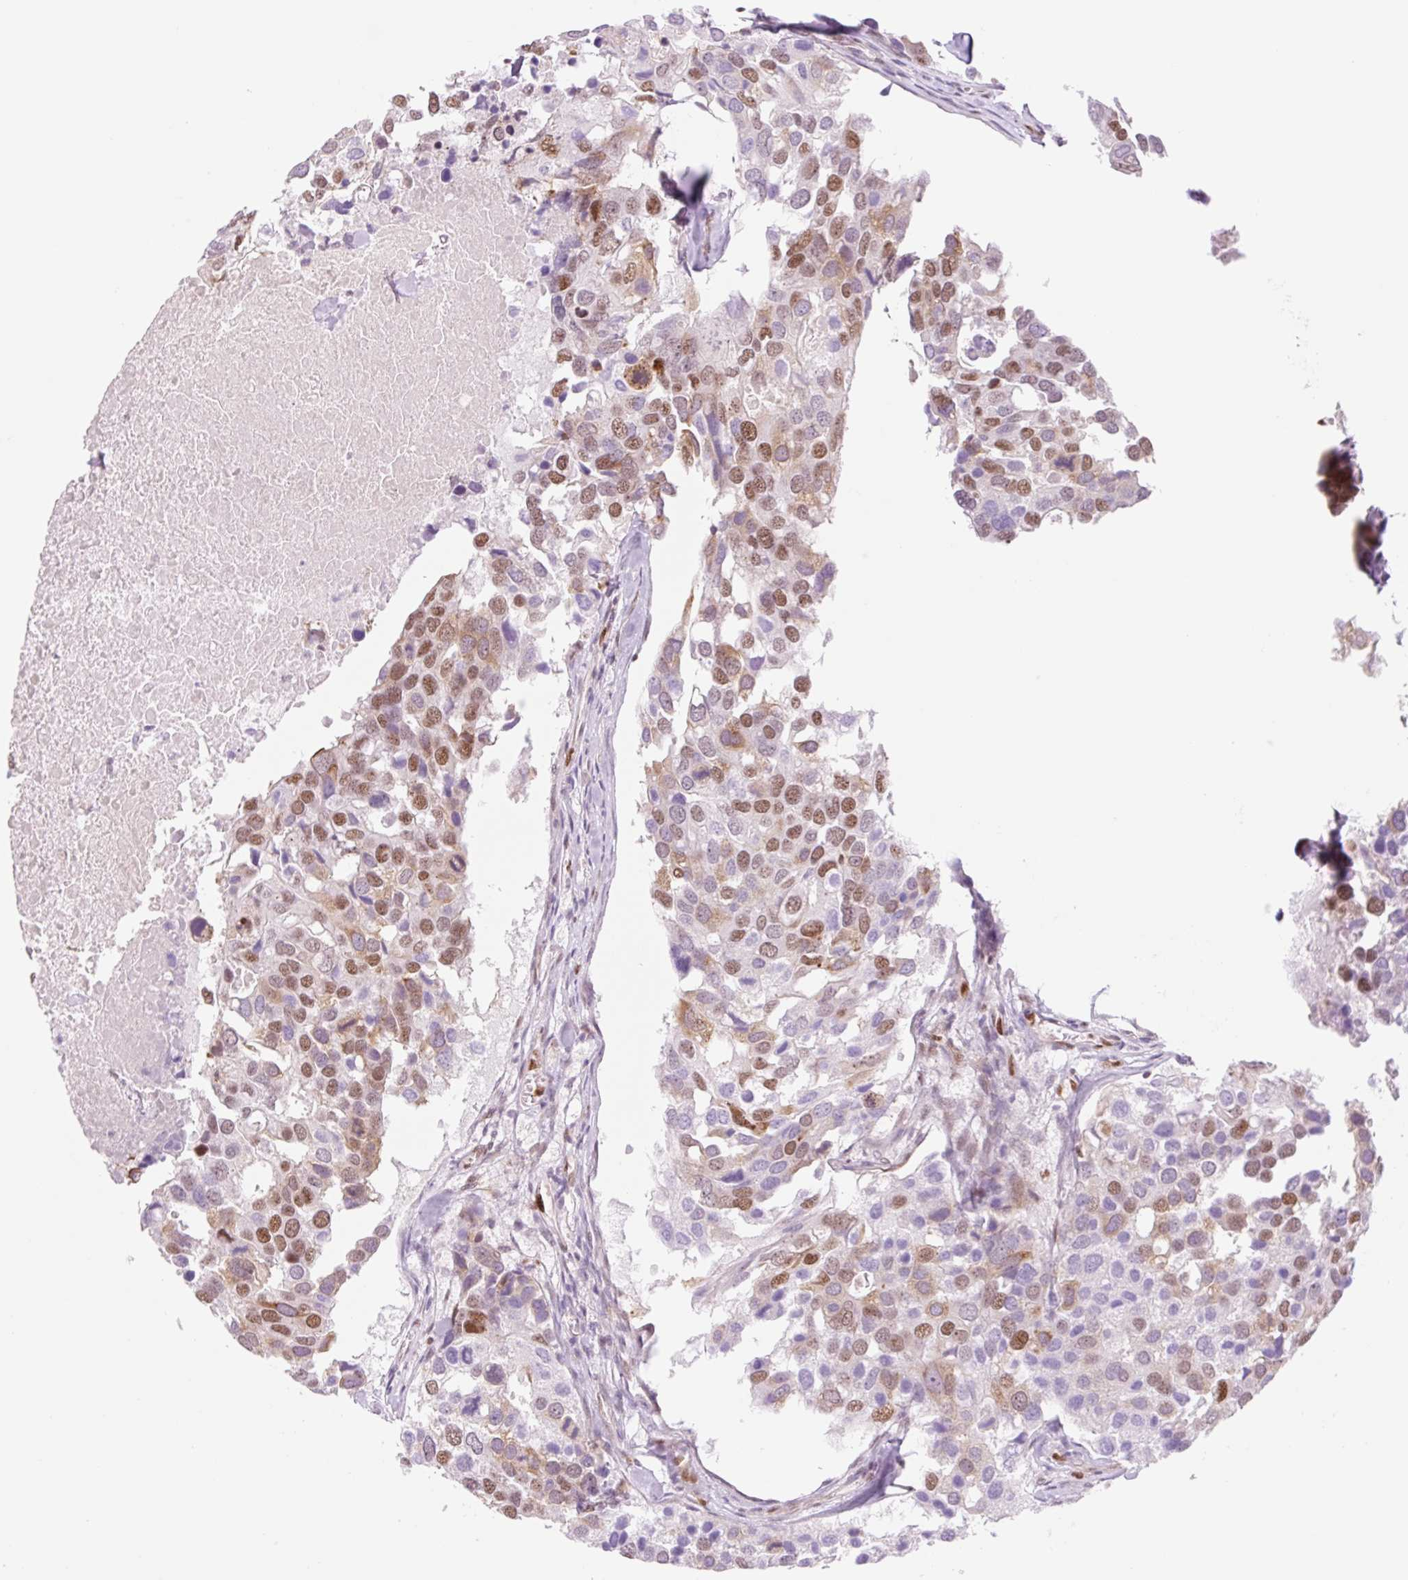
{"staining": {"intensity": "moderate", "quantity": "25%-75%", "location": "nuclear"}, "tissue": "breast cancer", "cell_type": "Tumor cells", "image_type": "cancer", "snomed": [{"axis": "morphology", "description": "Duct carcinoma"}, {"axis": "topography", "description": "Breast"}], "caption": "A photomicrograph of human breast intraductal carcinoma stained for a protein displays moderate nuclear brown staining in tumor cells.", "gene": "PRDM11", "patient": {"sex": "female", "age": 83}}